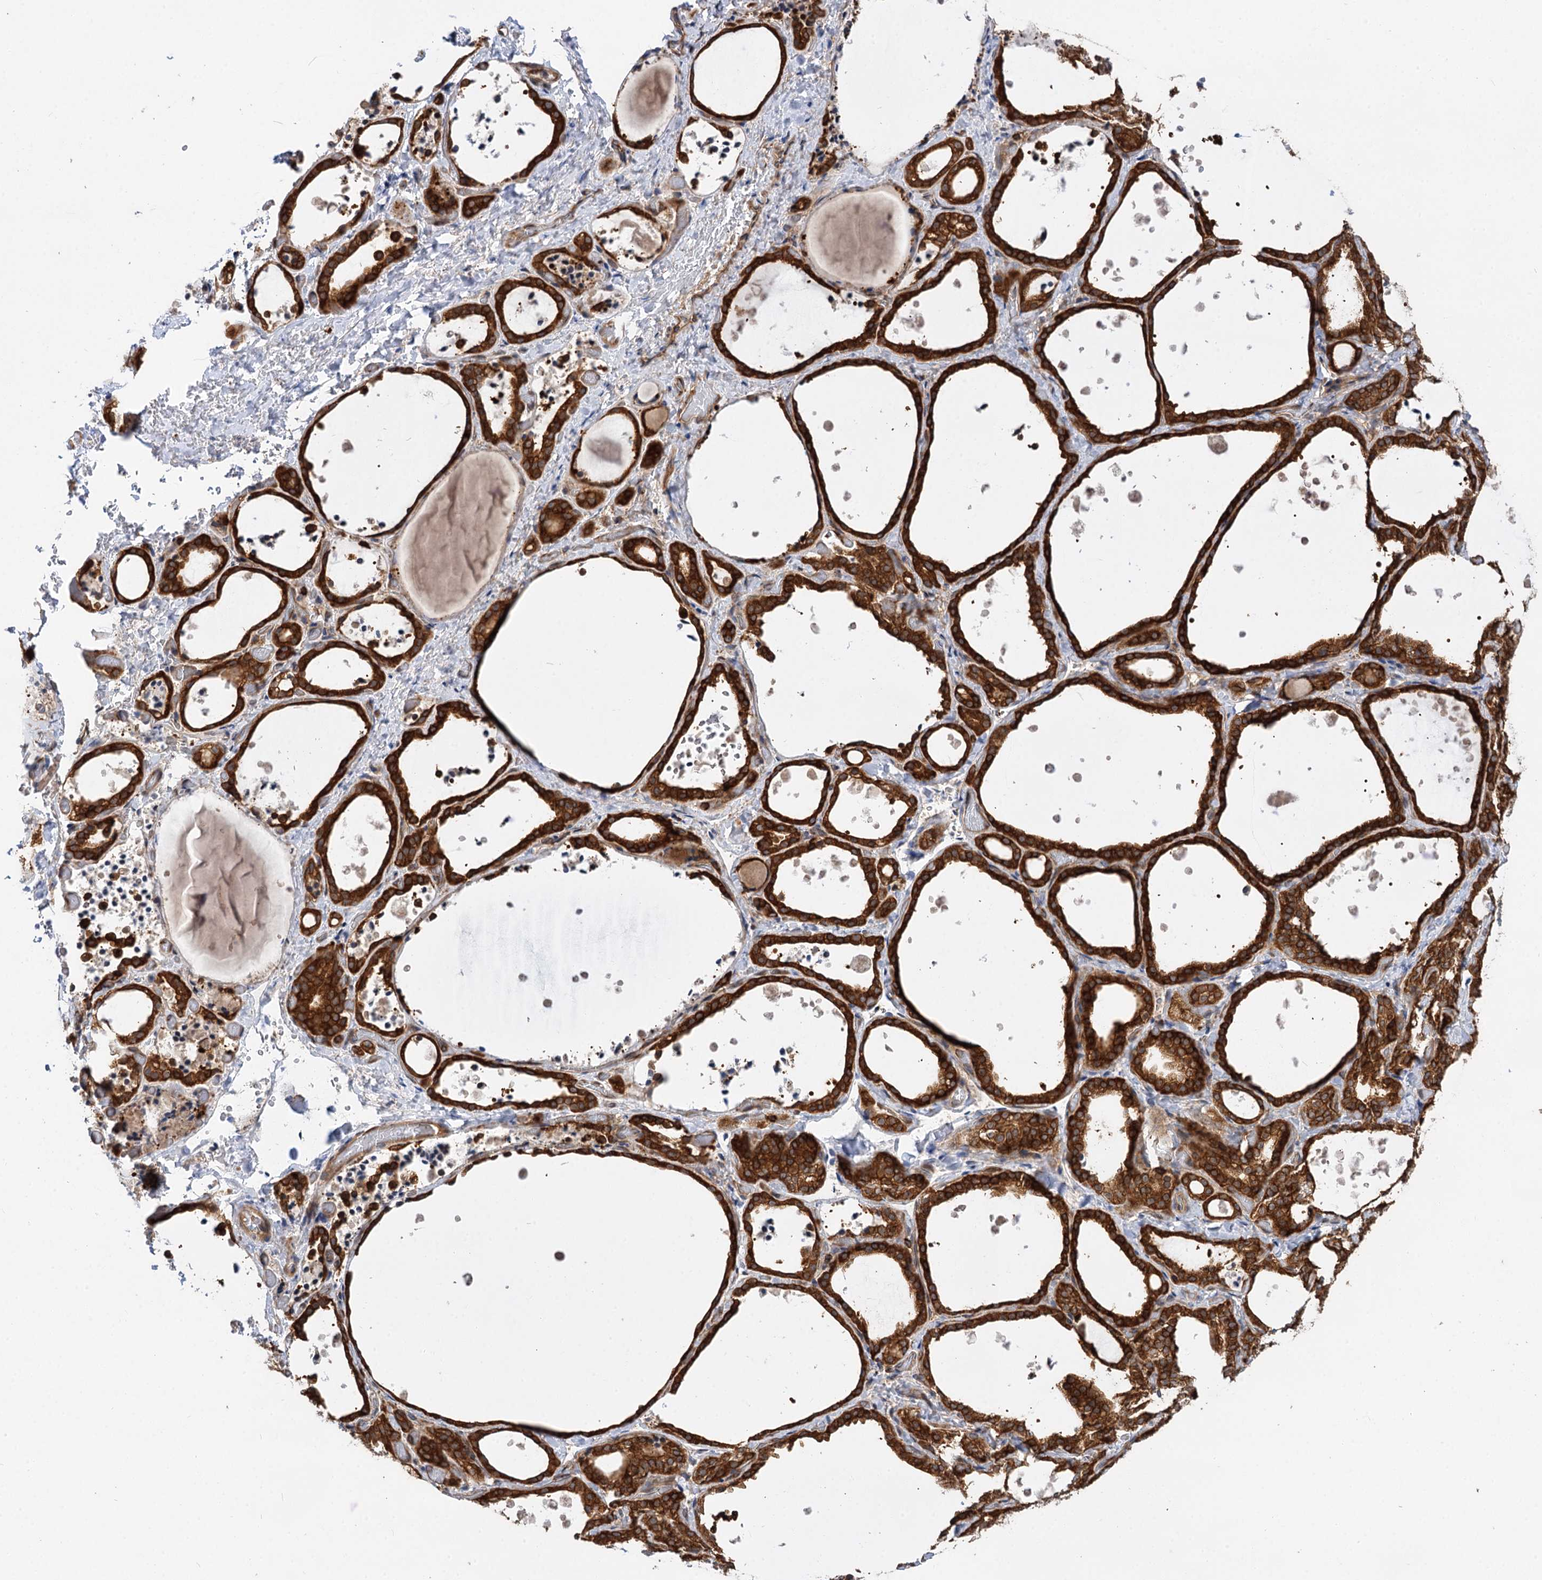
{"staining": {"intensity": "strong", "quantity": ">75%", "location": "cytoplasmic/membranous"}, "tissue": "thyroid gland", "cell_type": "Glandular cells", "image_type": "normal", "snomed": [{"axis": "morphology", "description": "Normal tissue, NOS"}, {"axis": "topography", "description": "Thyroid gland"}], "caption": "Immunohistochemical staining of unremarkable thyroid gland displays high levels of strong cytoplasmic/membranous expression in about >75% of glandular cells.", "gene": "PACS1", "patient": {"sex": "female", "age": 44}}